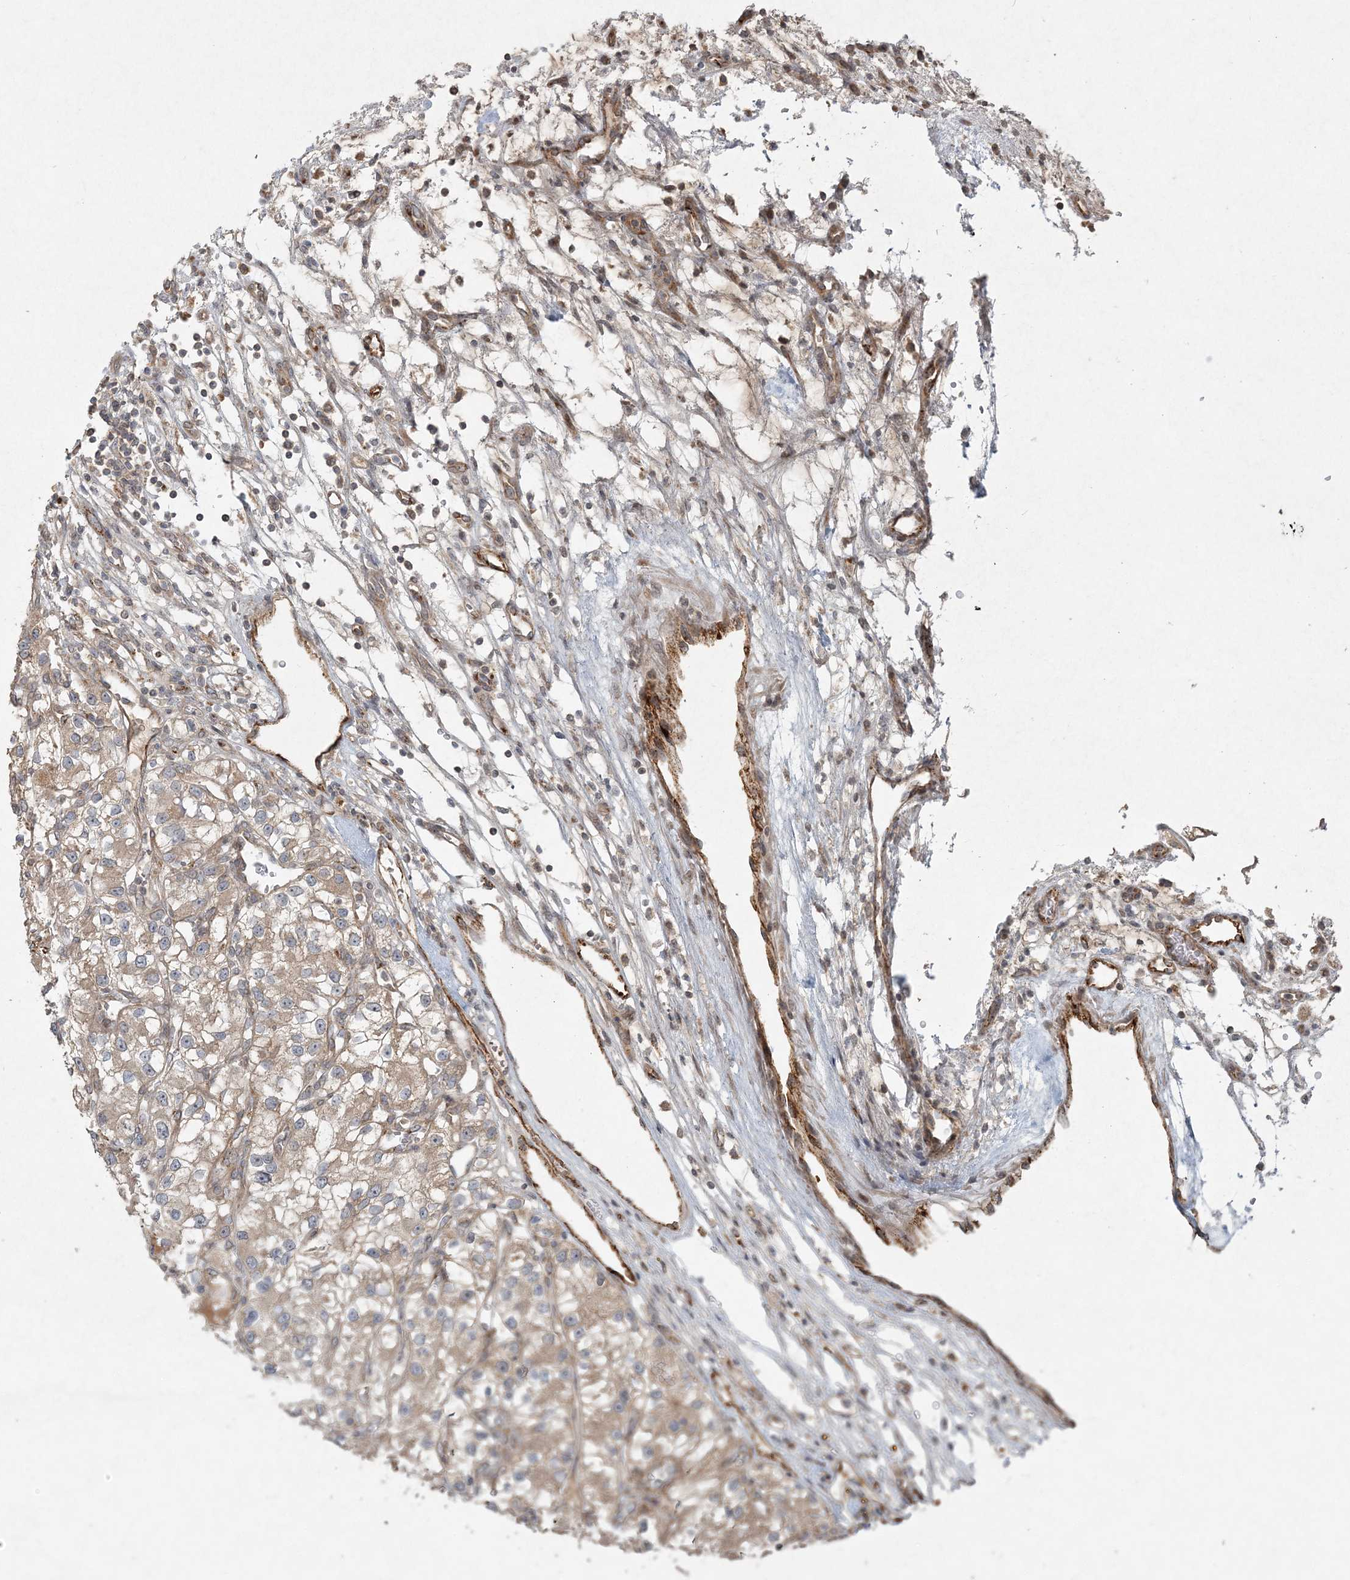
{"staining": {"intensity": "weak", "quantity": "25%-75%", "location": "cytoplasmic/membranous"}, "tissue": "renal cancer", "cell_type": "Tumor cells", "image_type": "cancer", "snomed": [{"axis": "morphology", "description": "Adenocarcinoma, NOS"}, {"axis": "topography", "description": "Kidney"}], "caption": "Protein analysis of adenocarcinoma (renal) tissue shows weak cytoplasmic/membranous staining in approximately 25%-75% of tumor cells. (Brightfield microscopy of DAB IHC at high magnification).", "gene": "ANAPC16", "patient": {"sex": "female", "age": 57}}